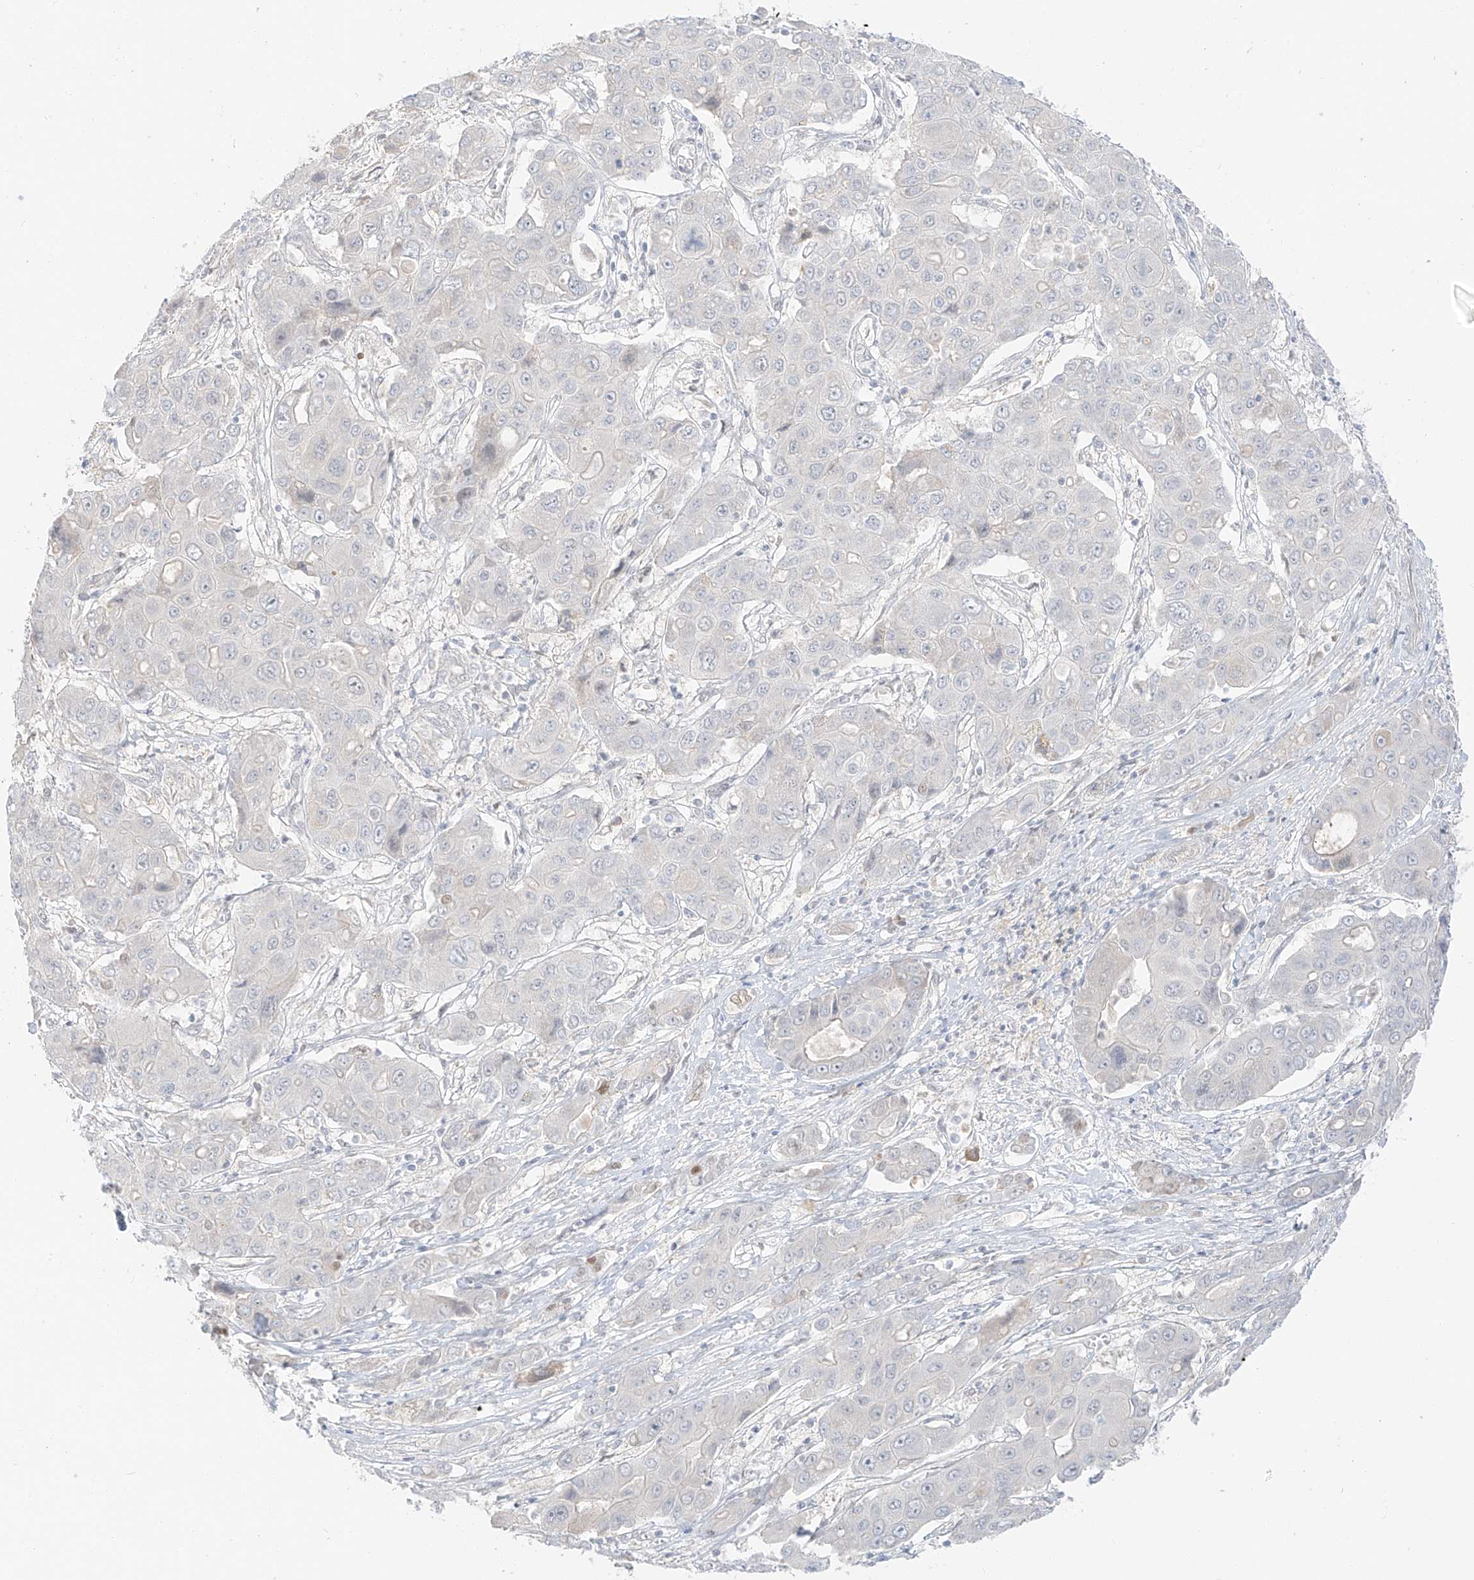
{"staining": {"intensity": "negative", "quantity": "none", "location": "none"}, "tissue": "liver cancer", "cell_type": "Tumor cells", "image_type": "cancer", "snomed": [{"axis": "morphology", "description": "Cholangiocarcinoma"}, {"axis": "topography", "description": "Liver"}], "caption": "A high-resolution histopathology image shows immunohistochemistry (IHC) staining of liver cancer (cholangiocarcinoma), which shows no significant positivity in tumor cells.", "gene": "ZNF774", "patient": {"sex": "male", "age": 67}}